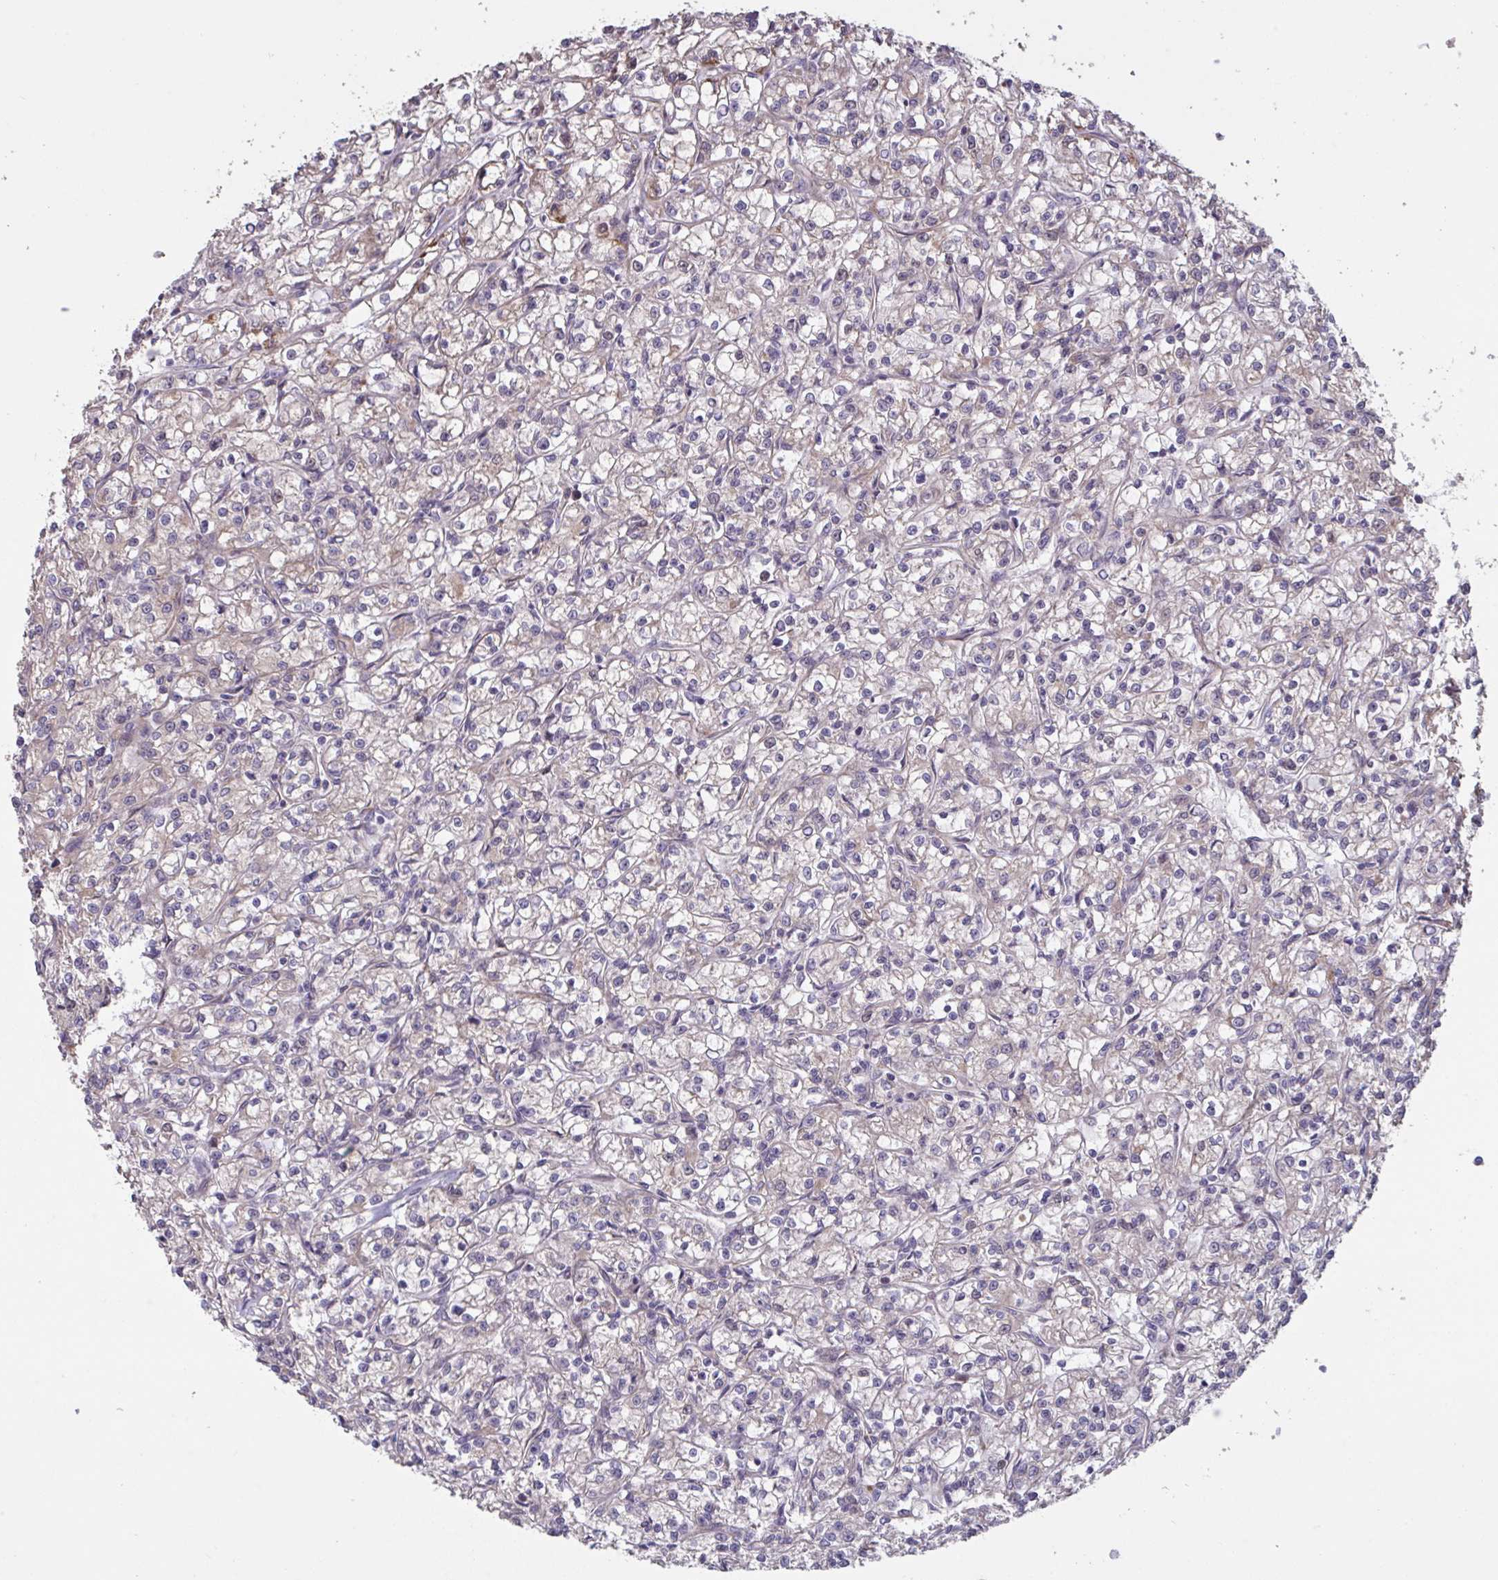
{"staining": {"intensity": "negative", "quantity": "none", "location": "none"}, "tissue": "renal cancer", "cell_type": "Tumor cells", "image_type": "cancer", "snomed": [{"axis": "morphology", "description": "Adenocarcinoma, NOS"}, {"axis": "topography", "description": "Kidney"}], "caption": "The image demonstrates no significant positivity in tumor cells of adenocarcinoma (renal). (Brightfield microscopy of DAB (3,3'-diaminobenzidine) IHC at high magnification).", "gene": "IPO5", "patient": {"sex": "female", "age": 59}}